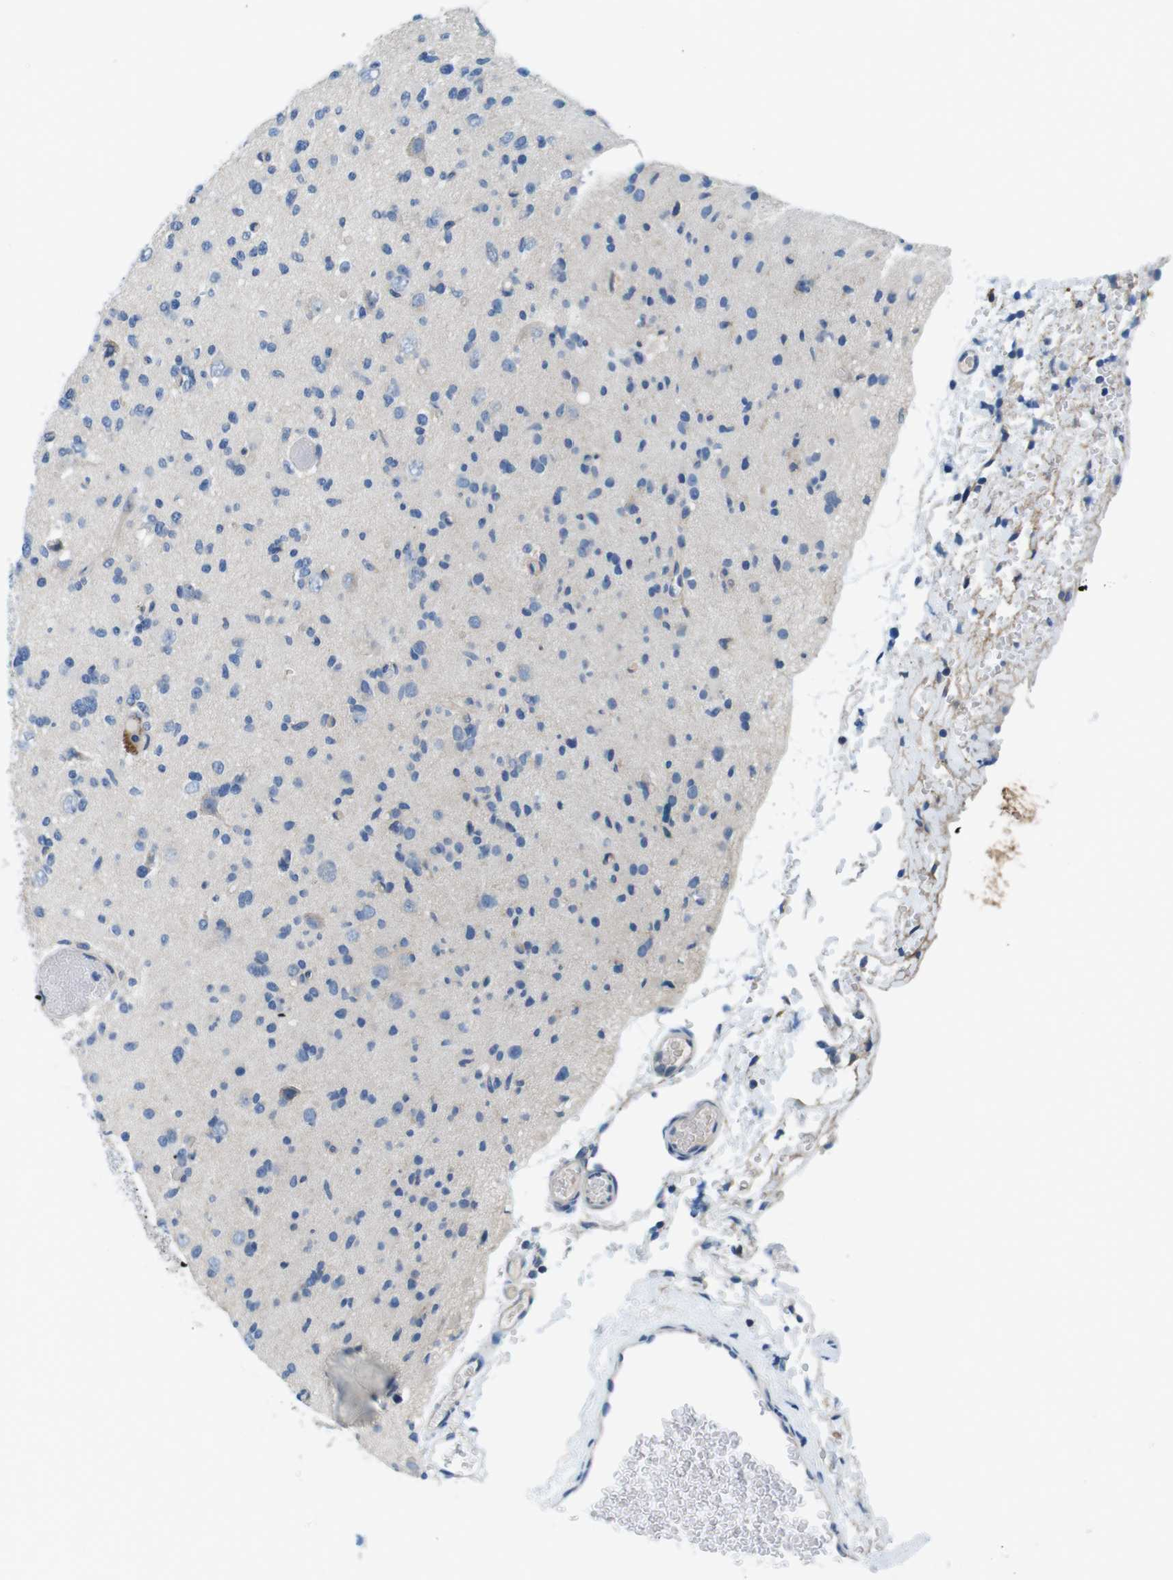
{"staining": {"intensity": "negative", "quantity": "none", "location": "none"}, "tissue": "glioma", "cell_type": "Tumor cells", "image_type": "cancer", "snomed": [{"axis": "morphology", "description": "Glioma, malignant, Low grade"}, {"axis": "topography", "description": "Brain"}], "caption": "Glioma was stained to show a protein in brown. There is no significant staining in tumor cells. Brightfield microscopy of IHC stained with DAB (brown) and hematoxylin (blue), captured at high magnification.", "gene": "DENND4C", "patient": {"sex": "female", "age": 22}}